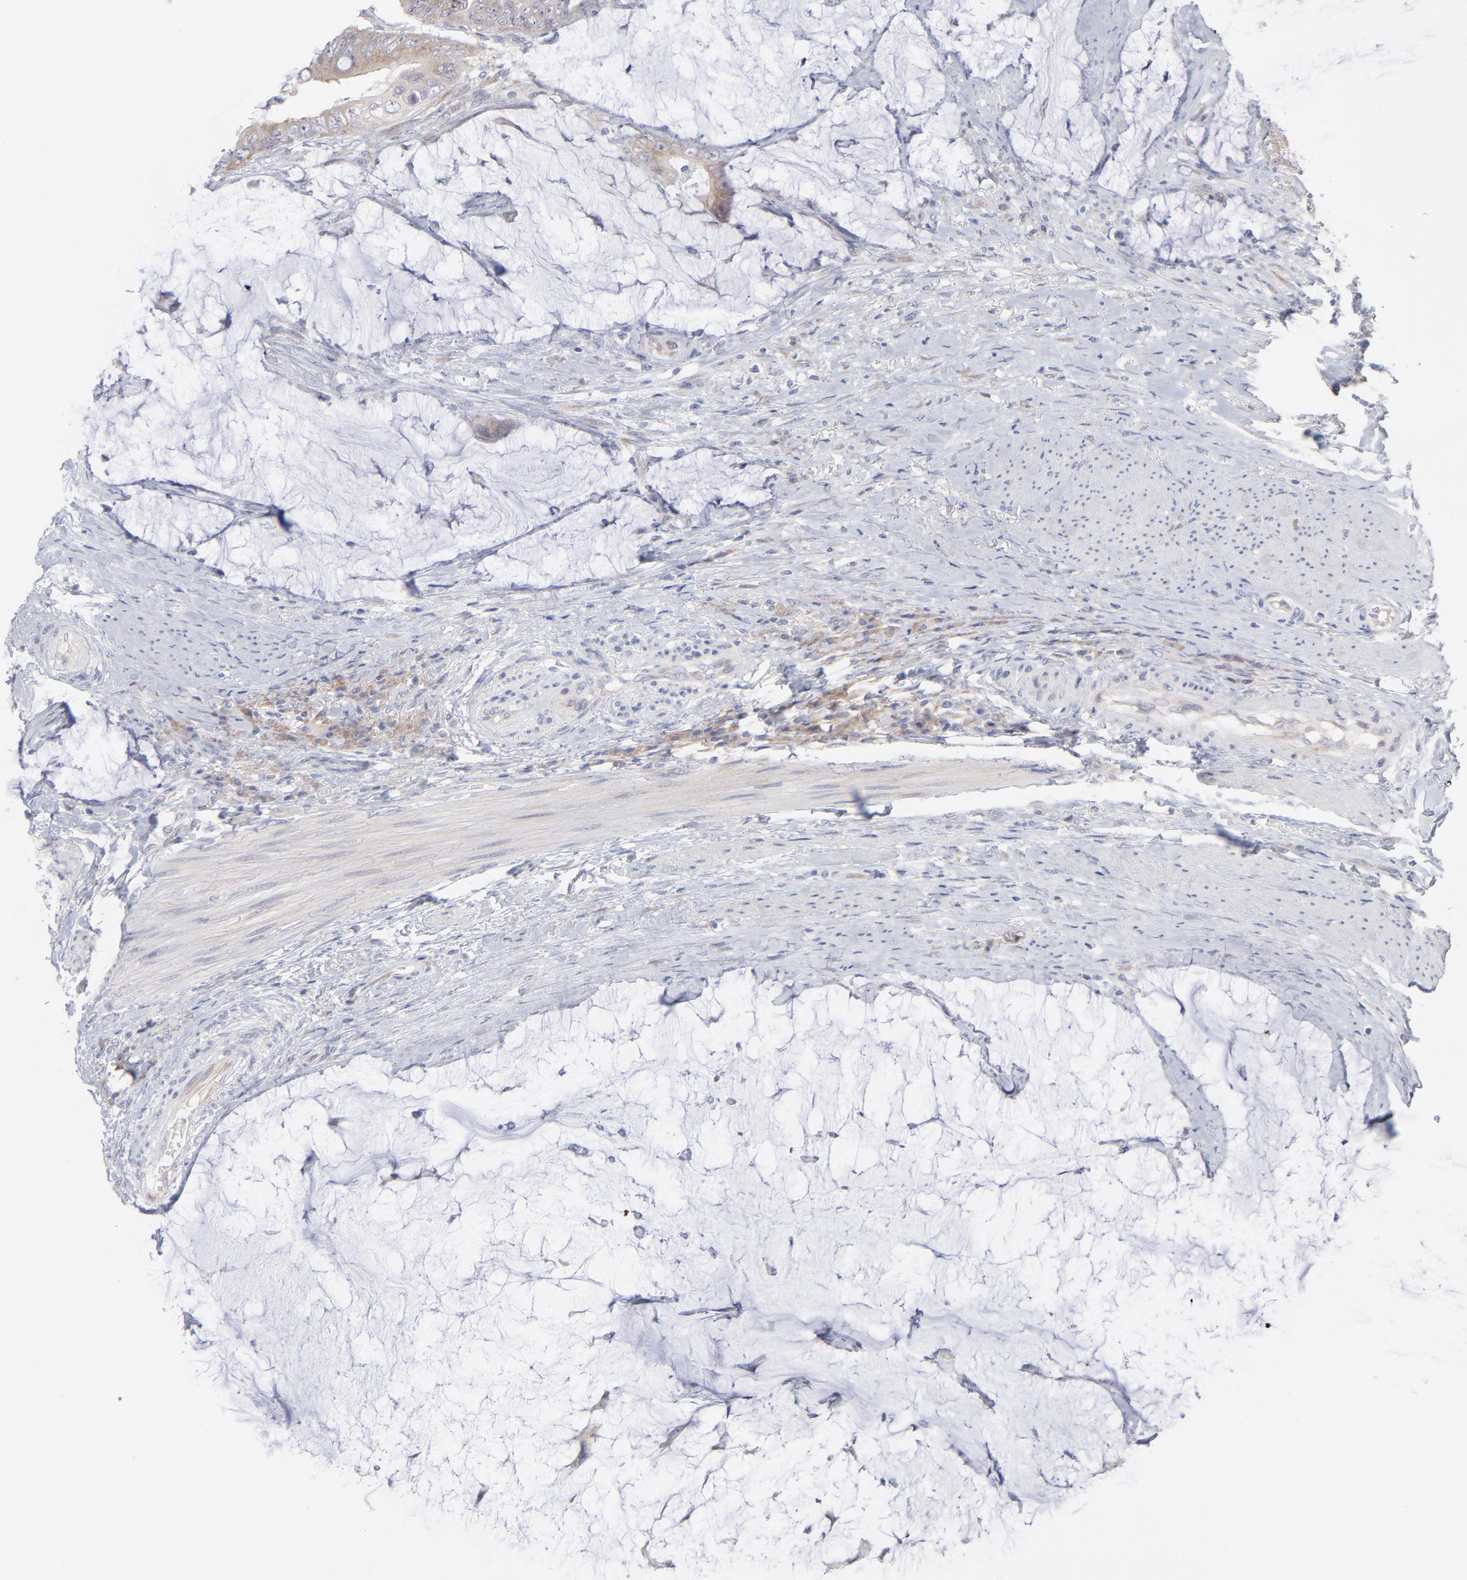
{"staining": {"intensity": "weak", "quantity": ">75%", "location": "cytoplasmic/membranous"}, "tissue": "colorectal cancer", "cell_type": "Tumor cells", "image_type": "cancer", "snomed": [{"axis": "morphology", "description": "Normal tissue, NOS"}, {"axis": "morphology", "description": "Adenocarcinoma, NOS"}, {"axis": "topography", "description": "Rectum"}, {"axis": "topography", "description": "Peripheral nerve tissue"}], "caption": "A low amount of weak cytoplasmic/membranous positivity is appreciated in approximately >75% of tumor cells in colorectal cancer tissue.", "gene": "RPS24", "patient": {"sex": "female", "age": 77}}